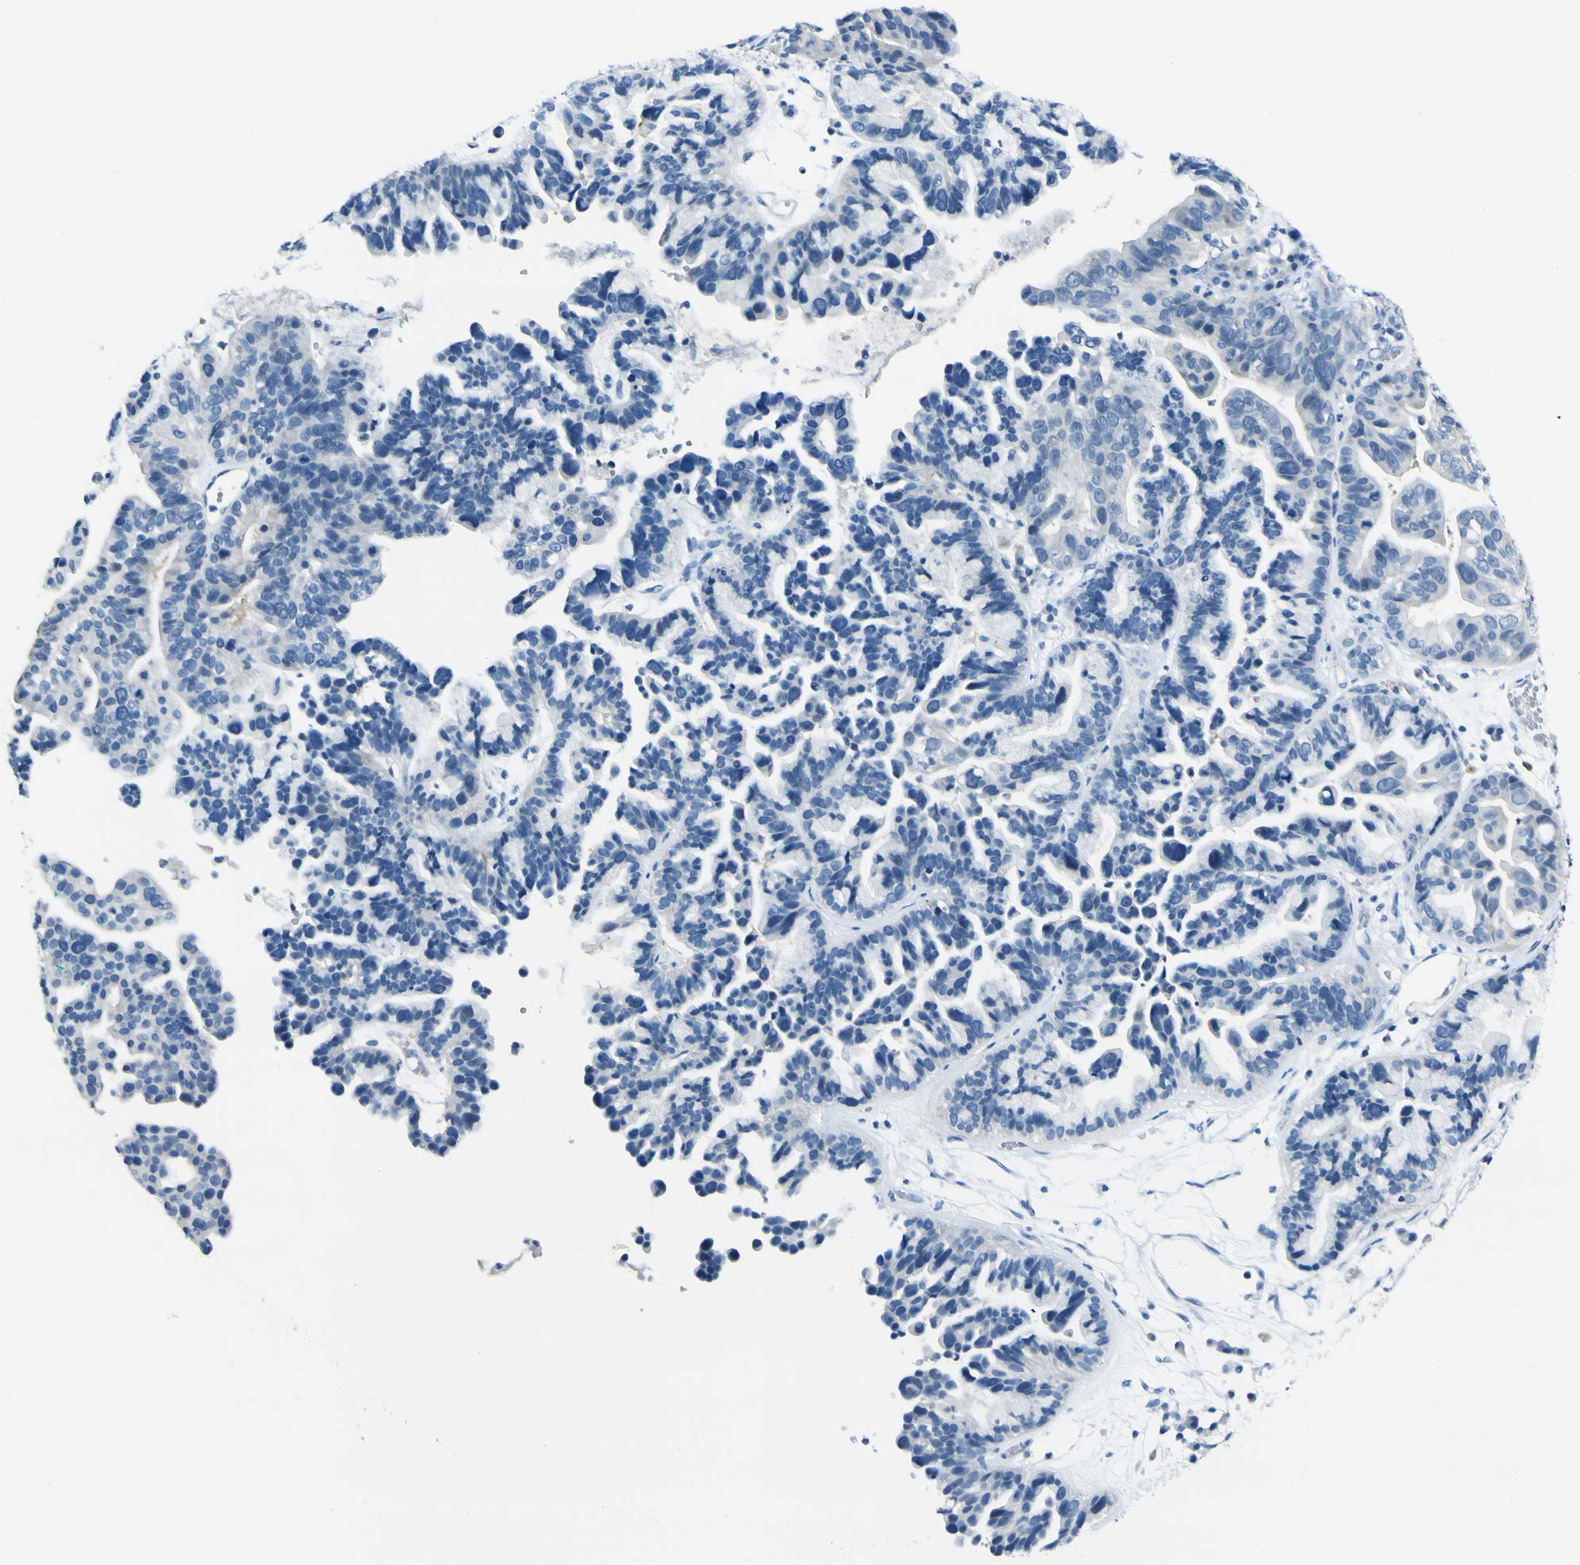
{"staining": {"intensity": "negative", "quantity": "none", "location": "none"}, "tissue": "ovarian cancer", "cell_type": "Tumor cells", "image_type": "cancer", "snomed": [{"axis": "morphology", "description": "Cystadenocarcinoma, serous, NOS"}, {"axis": "topography", "description": "Ovary"}], "caption": "Tumor cells are negative for protein expression in human ovarian cancer (serous cystadenocarcinoma). Brightfield microscopy of immunohistochemistry stained with DAB (3,3'-diaminobenzidine) (brown) and hematoxylin (blue), captured at high magnification.", "gene": "PHKG1", "patient": {"sex": "female", "age": 56}}